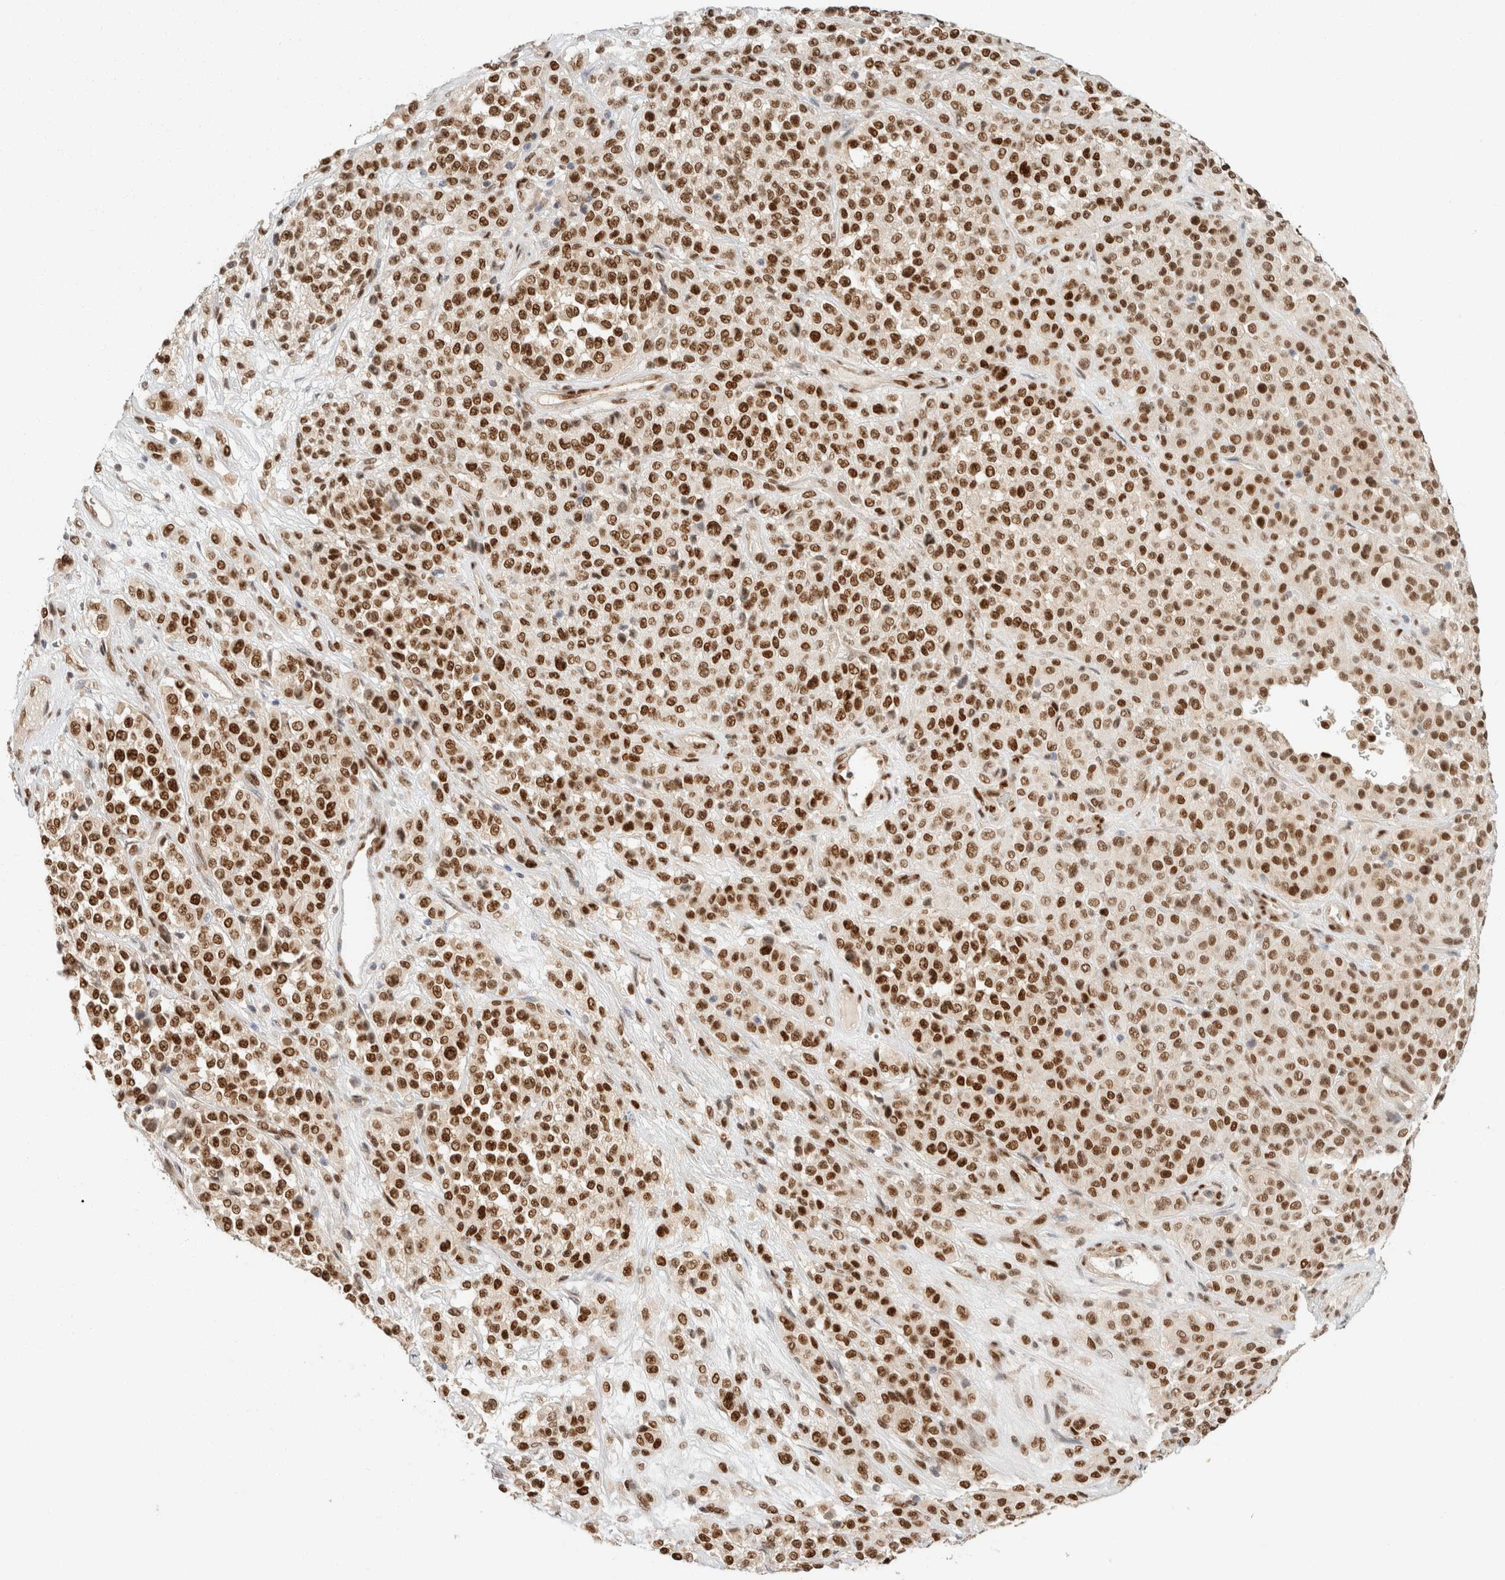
{"staining": {"intensity": "strong", "quantity": ">75%", "location": "nuclear"}, "tissue": "melanoma", "cell_type": "Tumor cells", "image_type": "cancer", "snomed": [{"axis": "morphology", "description": "Malignant melanoma, Metastatic site"}, {"axis": "topography", "description": "Pancreas"}], "caption": "A micrograph showing strong nuclear expression in about >75% of tumor cells in malignant melanoma (metastatic site), as visualized by brown immunohistochemical staining.", "gene": "ZNF768", "patient": {"sex": "female", "age": 30}}